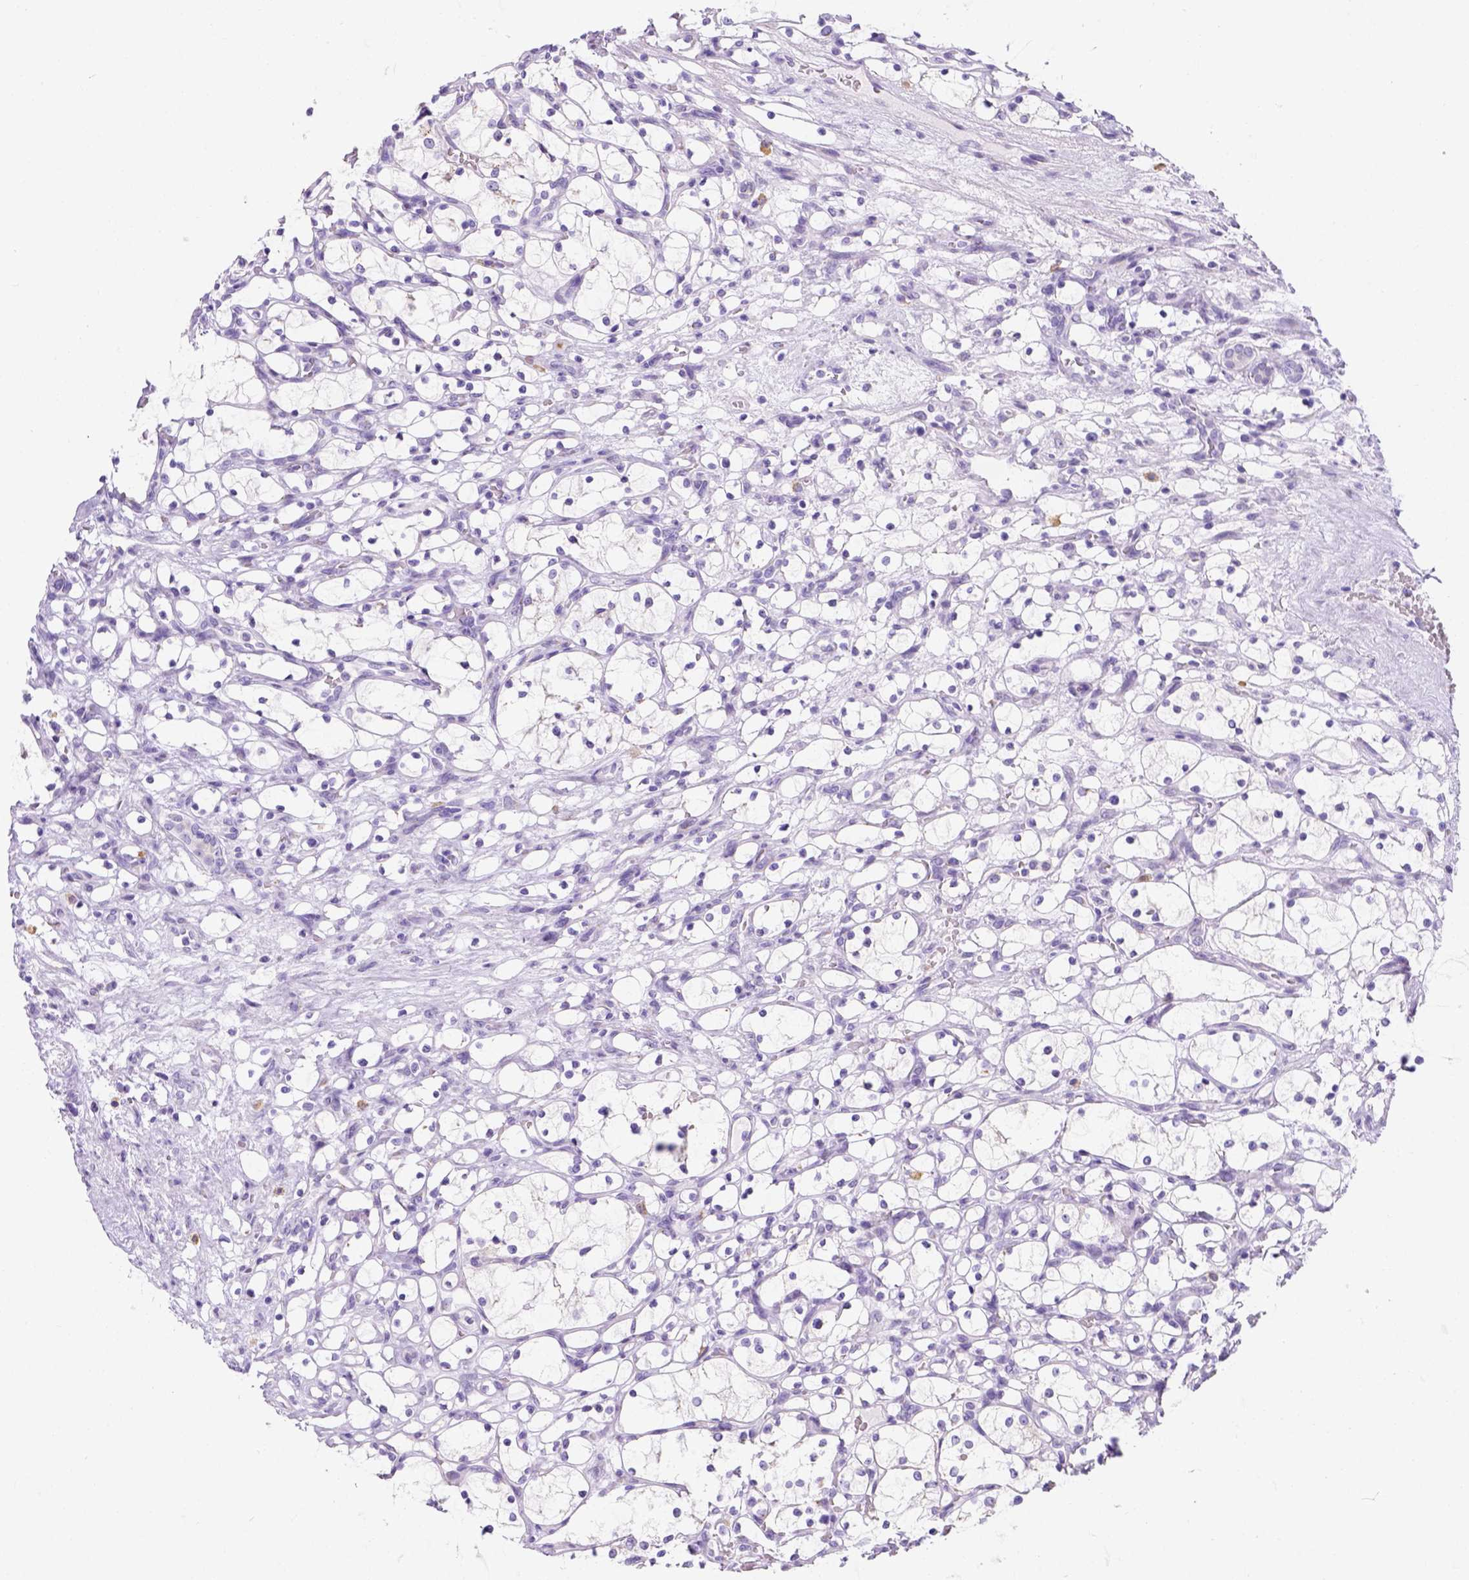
{"staining": {"intensity": "negative", "quantity": "none", "location": "none"}, "tissue": "renal cancer", "cell_type": "Tumor cells", "image_type": "cancer", "snomed": [{"axis": "morphology", "description": "Adenocarcinoma, NOS"}, {"axis": "topography", "description": "Kidney"}], "caption": "Tumor cells are negative for protein expression in human adenocarcinoma (renal).", "gene": "PHF7", "patient": {"sex": "female", "age": 69}}